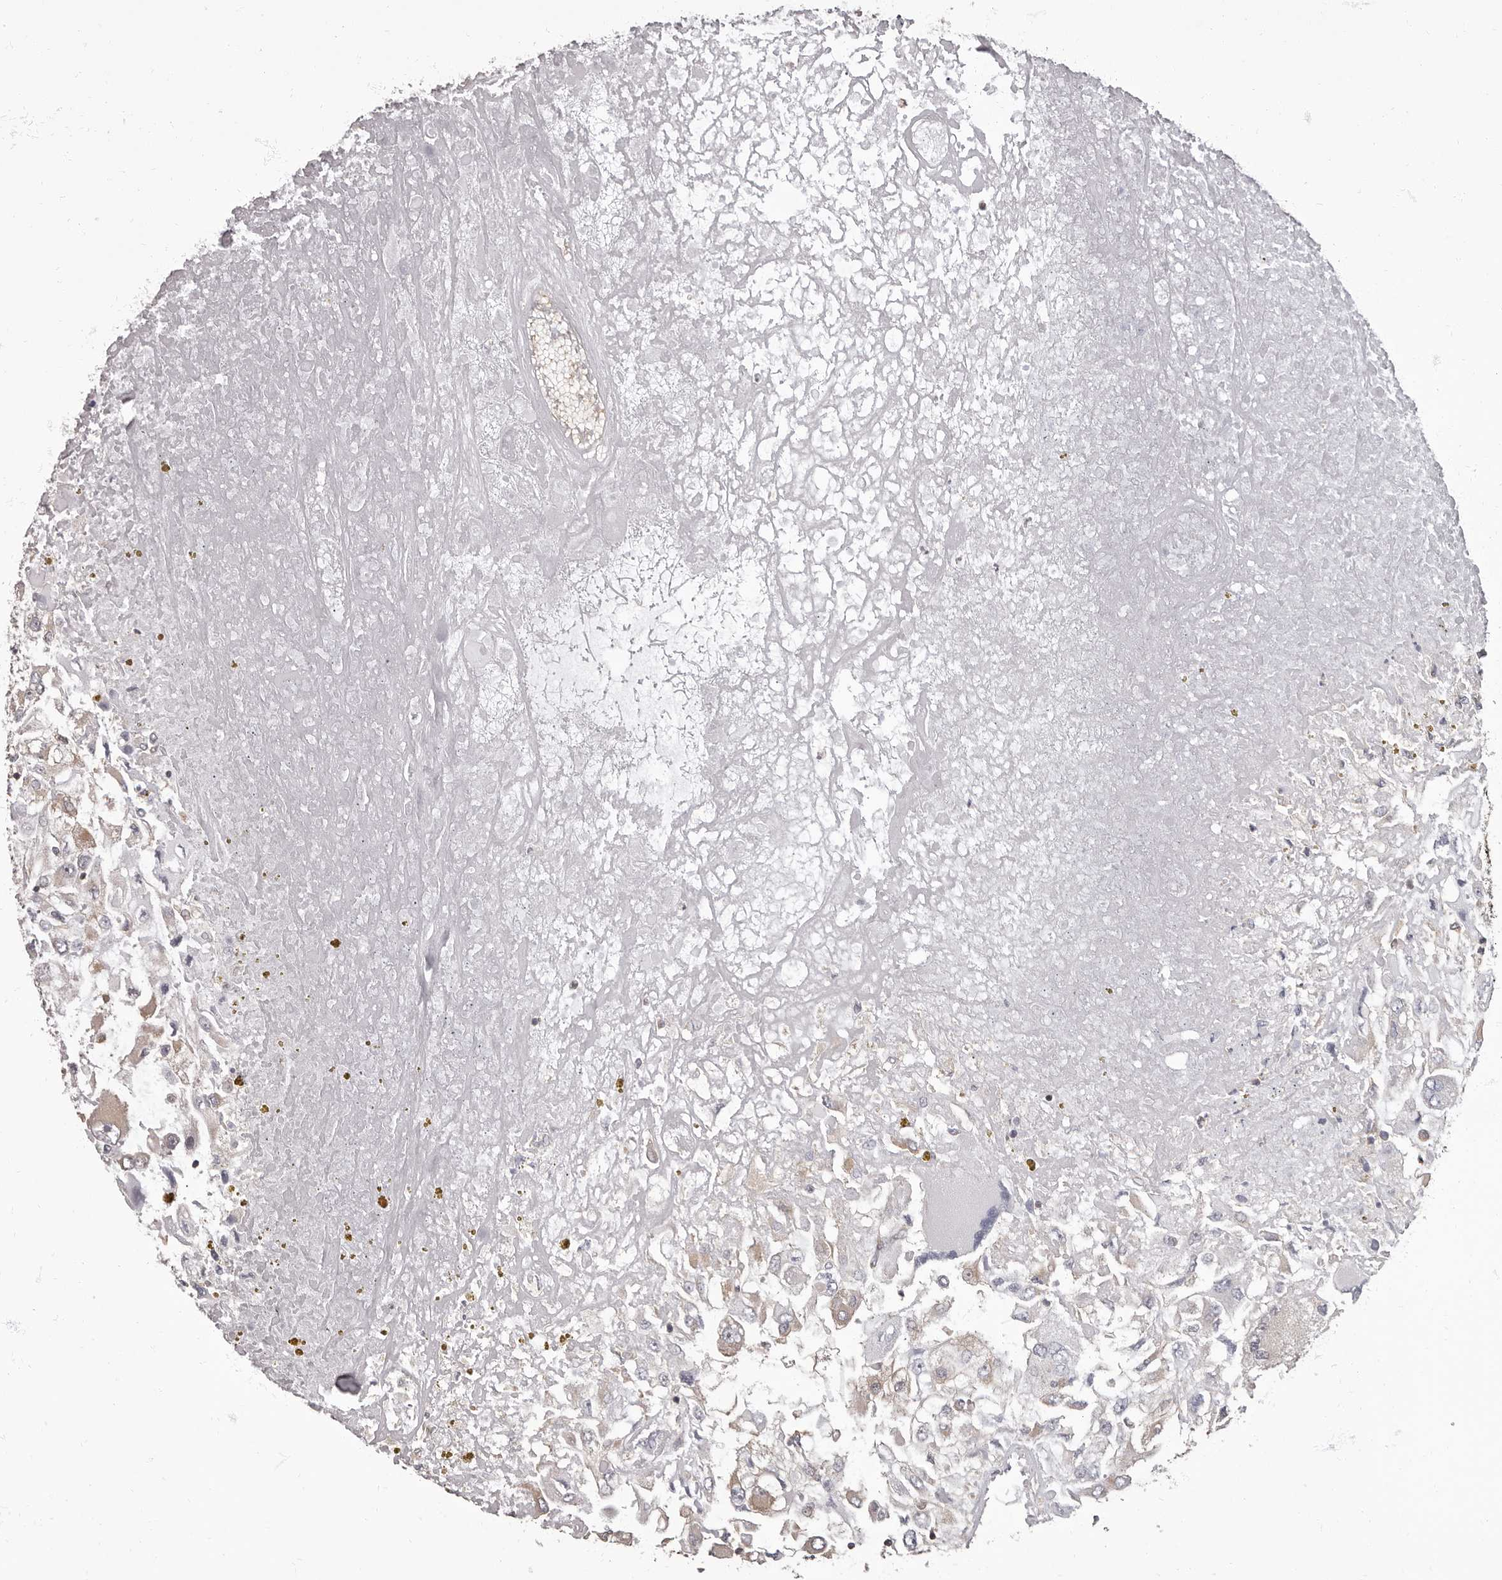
{"staining": {"intensity": "weak", "quantity": "<25%", "location": "cytoplasmic/membranous"}, "tissue": "renal cancer", "cell_type": "Tumor cells", "image_type": "cancer", "snomed": [{"axis": "morphology", "description": "Adenocarcinoma, NOS"}, {"axis": "topography", "description": "Kidney"}], "caption": "Tumor cells show no significant protein expression in renal adenocarcinoma.", "gene": "APEH", "patient": {"sex": "female", "age": 52}}